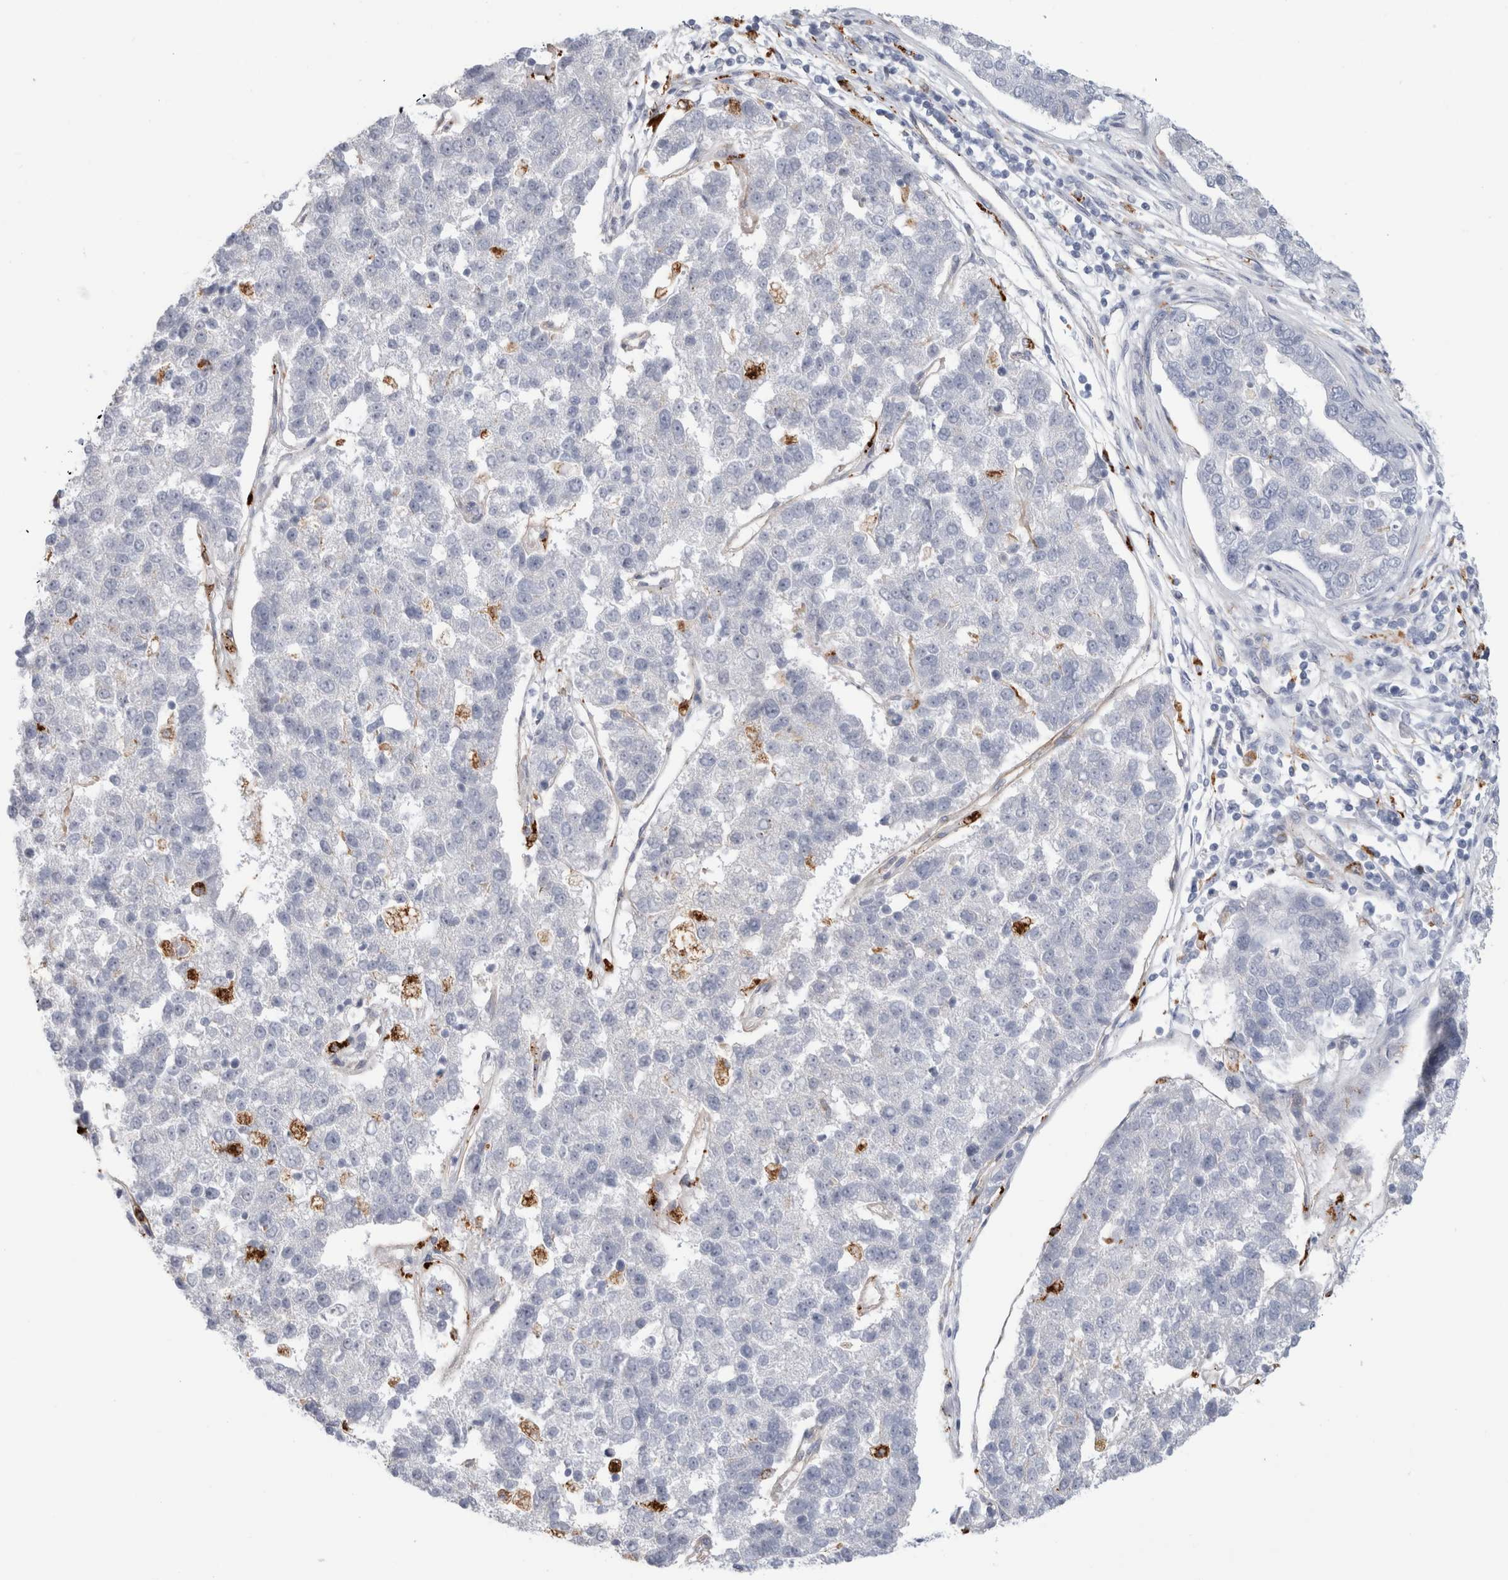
{"staining": {"intensity": "negative", "quantity": "none", "location": "none"}, "tissue": "pancreatic cancer", "cell_type": "Tumor cells", "image_type": "cancer", "snomed": [{"axis": "morphology", "description": "Adenocarcinoma, NOS"}, {"axis": "topography", "description": "Pancreas"}], "caption": "Immunohistochemistry of human pancreatic adenocarcinoma reveals no expression in tumor cells.", "gene": "ANKMY1", "patient": {"sex": "female", "age": 61}}